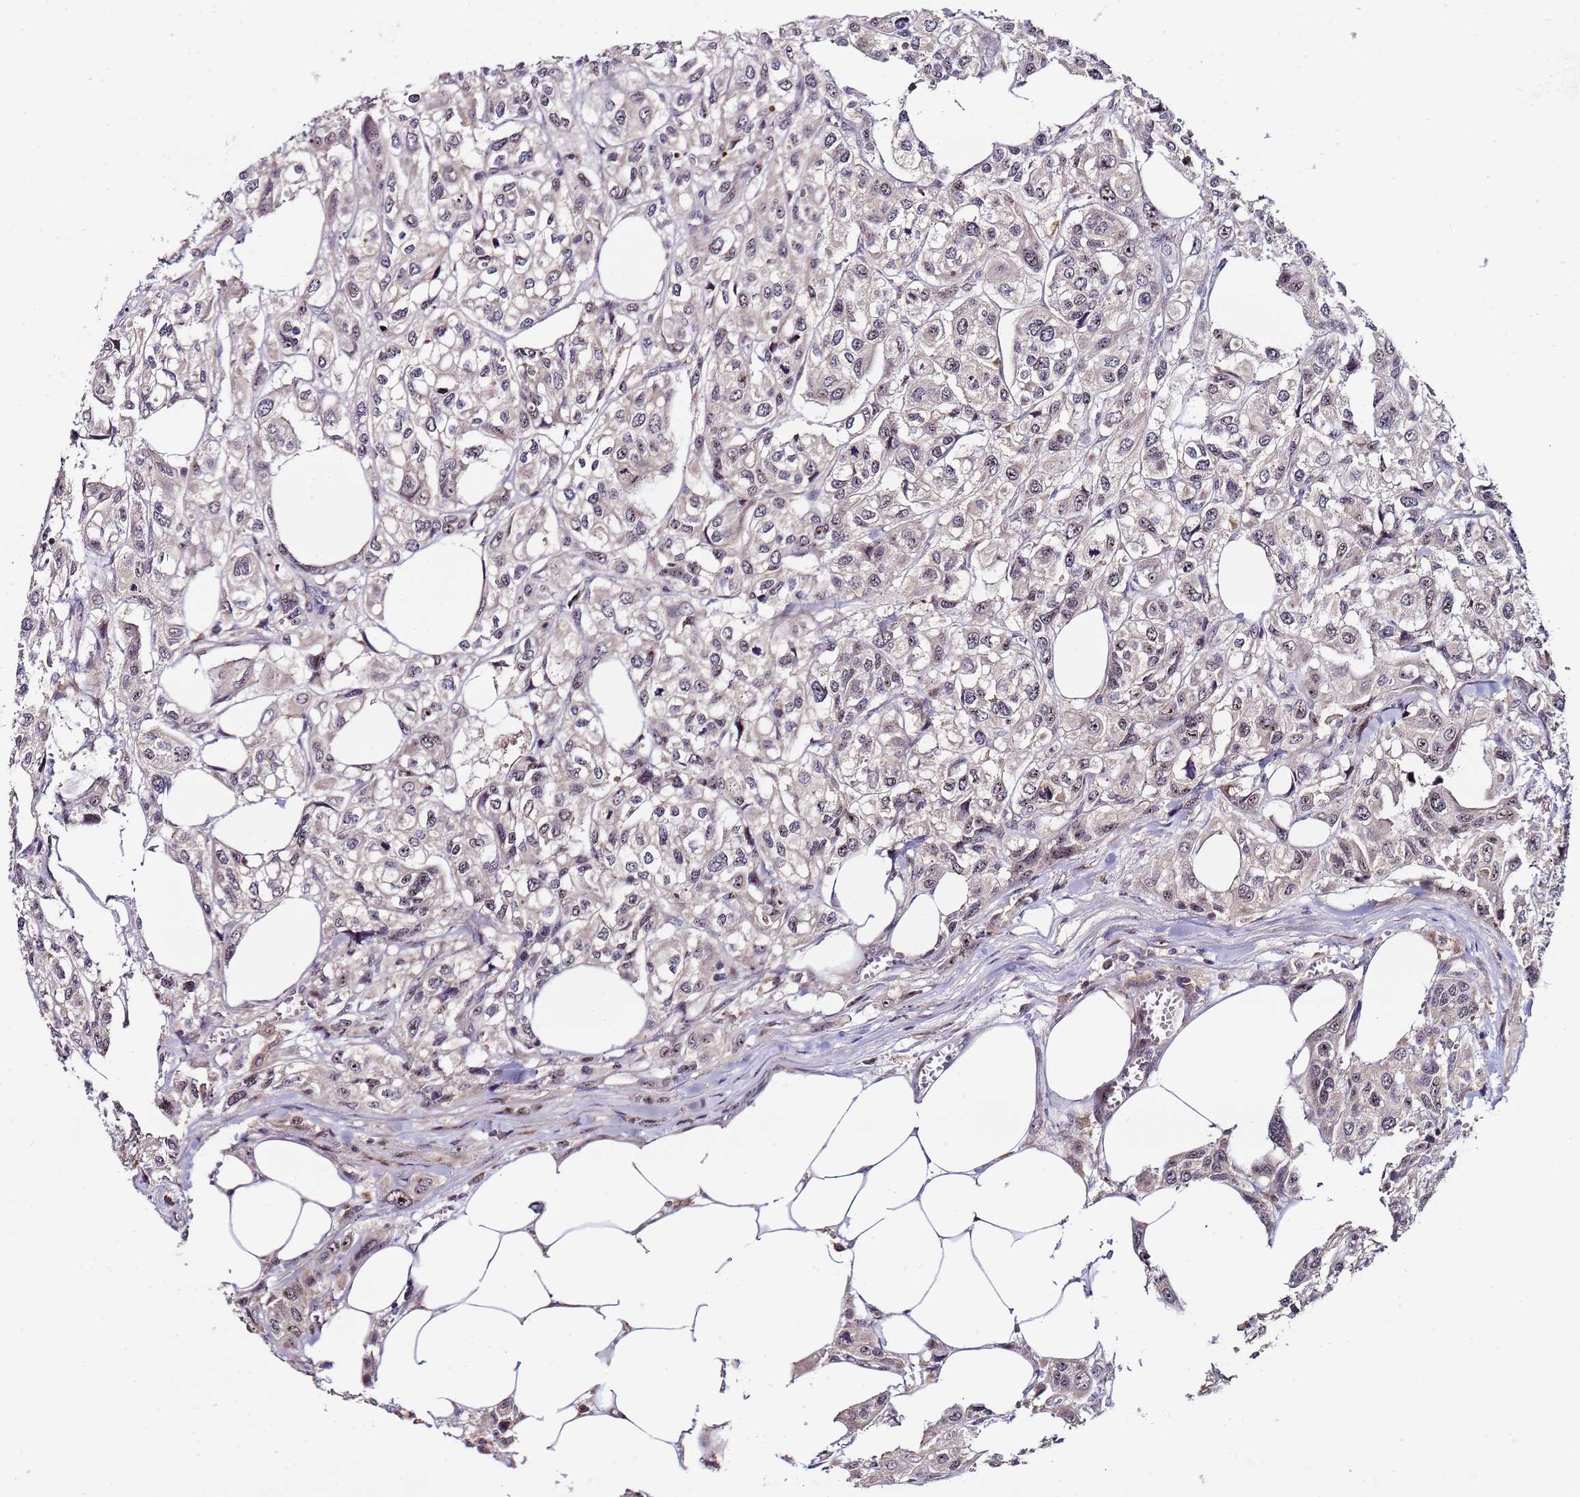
{"staining": {"intensity": "weak", "quantity": "25%-75%", "location": "nuclear"}, "tissue": "urothelial cancer", "cell_type": "Tumor cells", "image_type": "cancer", "snomed": [{"axis": "morphology", "description": "Urothelial carcinoma, High grade"}, {"axis": "topography", "description": "Urinary bladder"}], "caption": "Human high-grade urothelial carcinoma stained with a brown dye reveals weak nuclear positive expression in about 25%-75% of tumor cells.", "gene": "KRI1", "patient": {"sex": "male", "age": 67}}